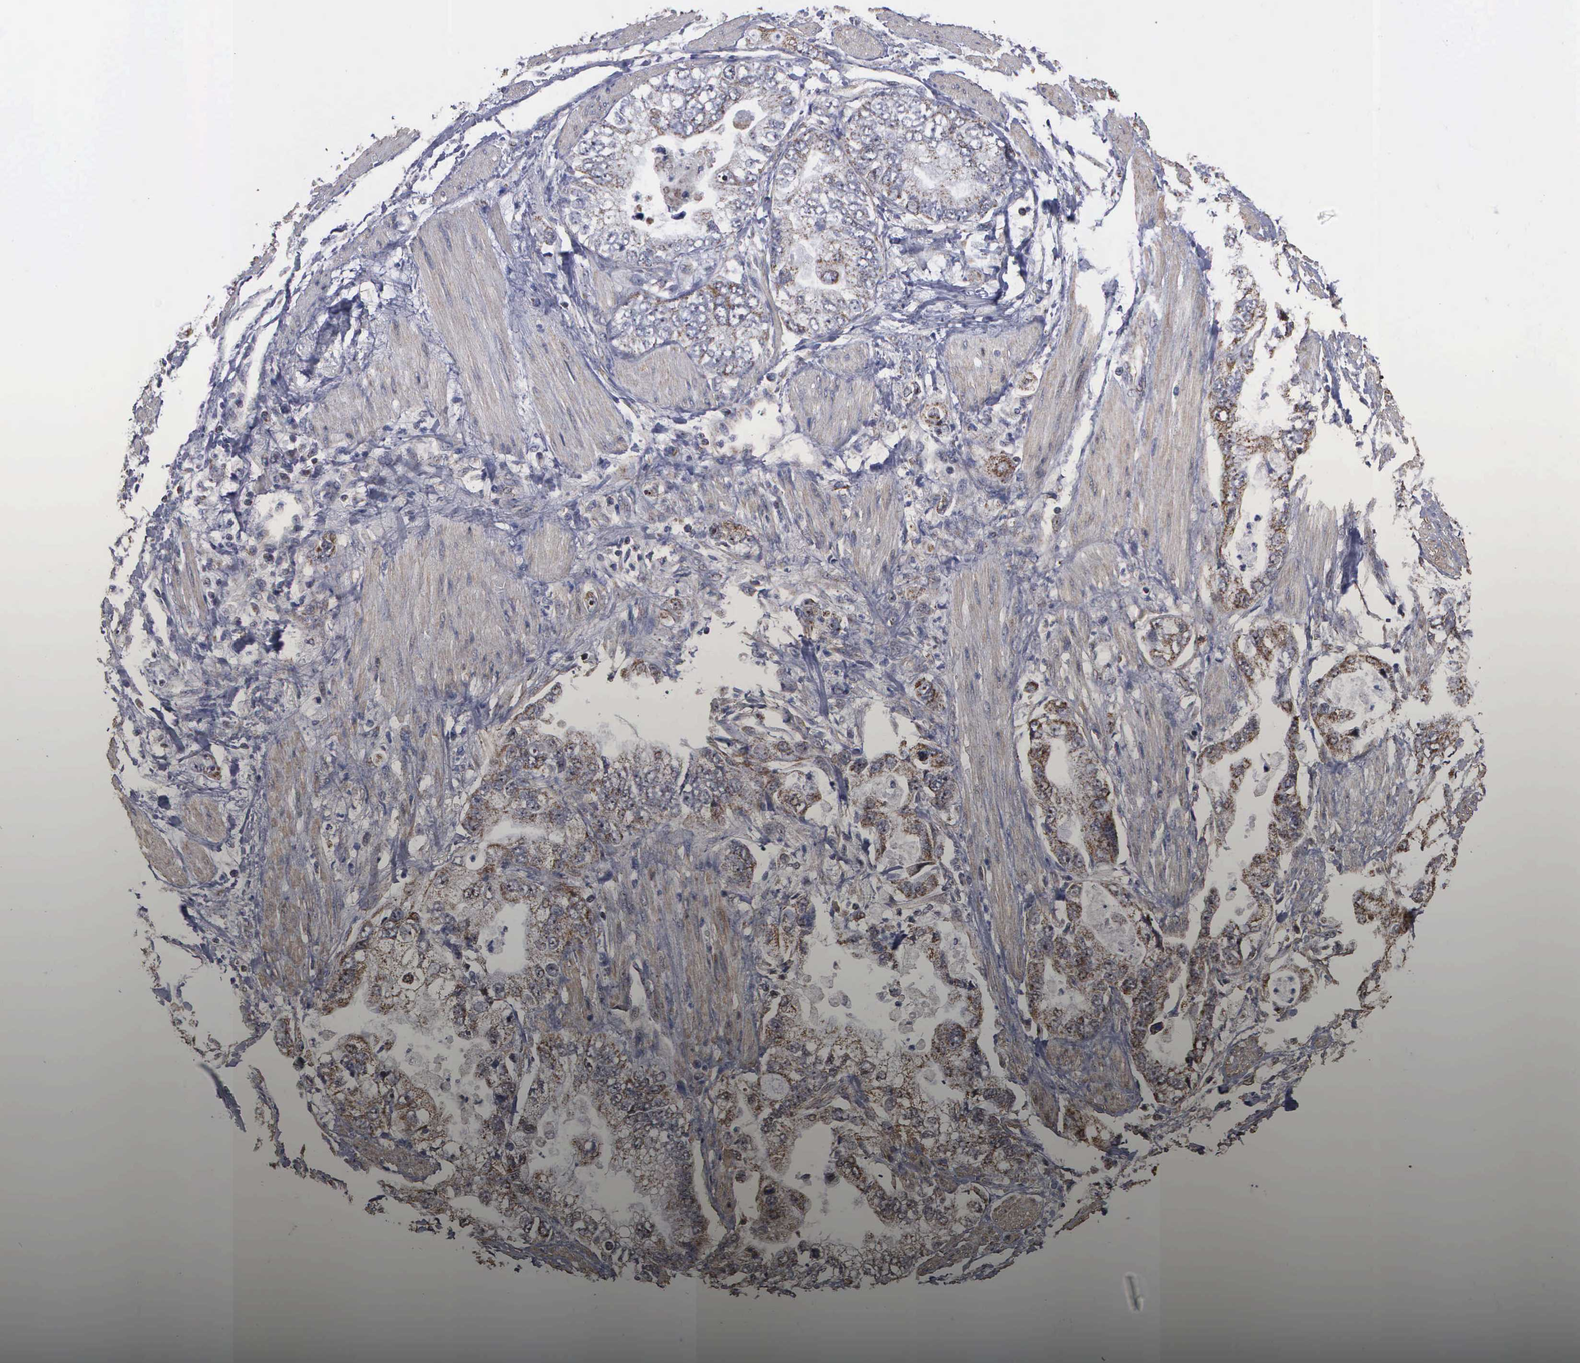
{"staining": {"intensity": "weak", "quantity": "25%-75%", "location": "cytoplasmic/membranous"}, "tissue": "stomach cancer", "cell_type": "Tumor cells", "image_type": "cancer", "snomed": [{"axis": "morphology", "description": "Adenocarcinoma, NOS"}, {"axis": "topography", "description": "Pancreas"}, {"axis": "topography", "description": "Stomach, upper"}], "caption": "This is a histology image of immunohistochemistry (IHC) staining of stomach cancer (adenocarcinoma), which shows weak expression in the cytoplasmic/membranous of tumor cells.", "gene": "NGDN", "patient": {"sex": "male", "age": 77}}